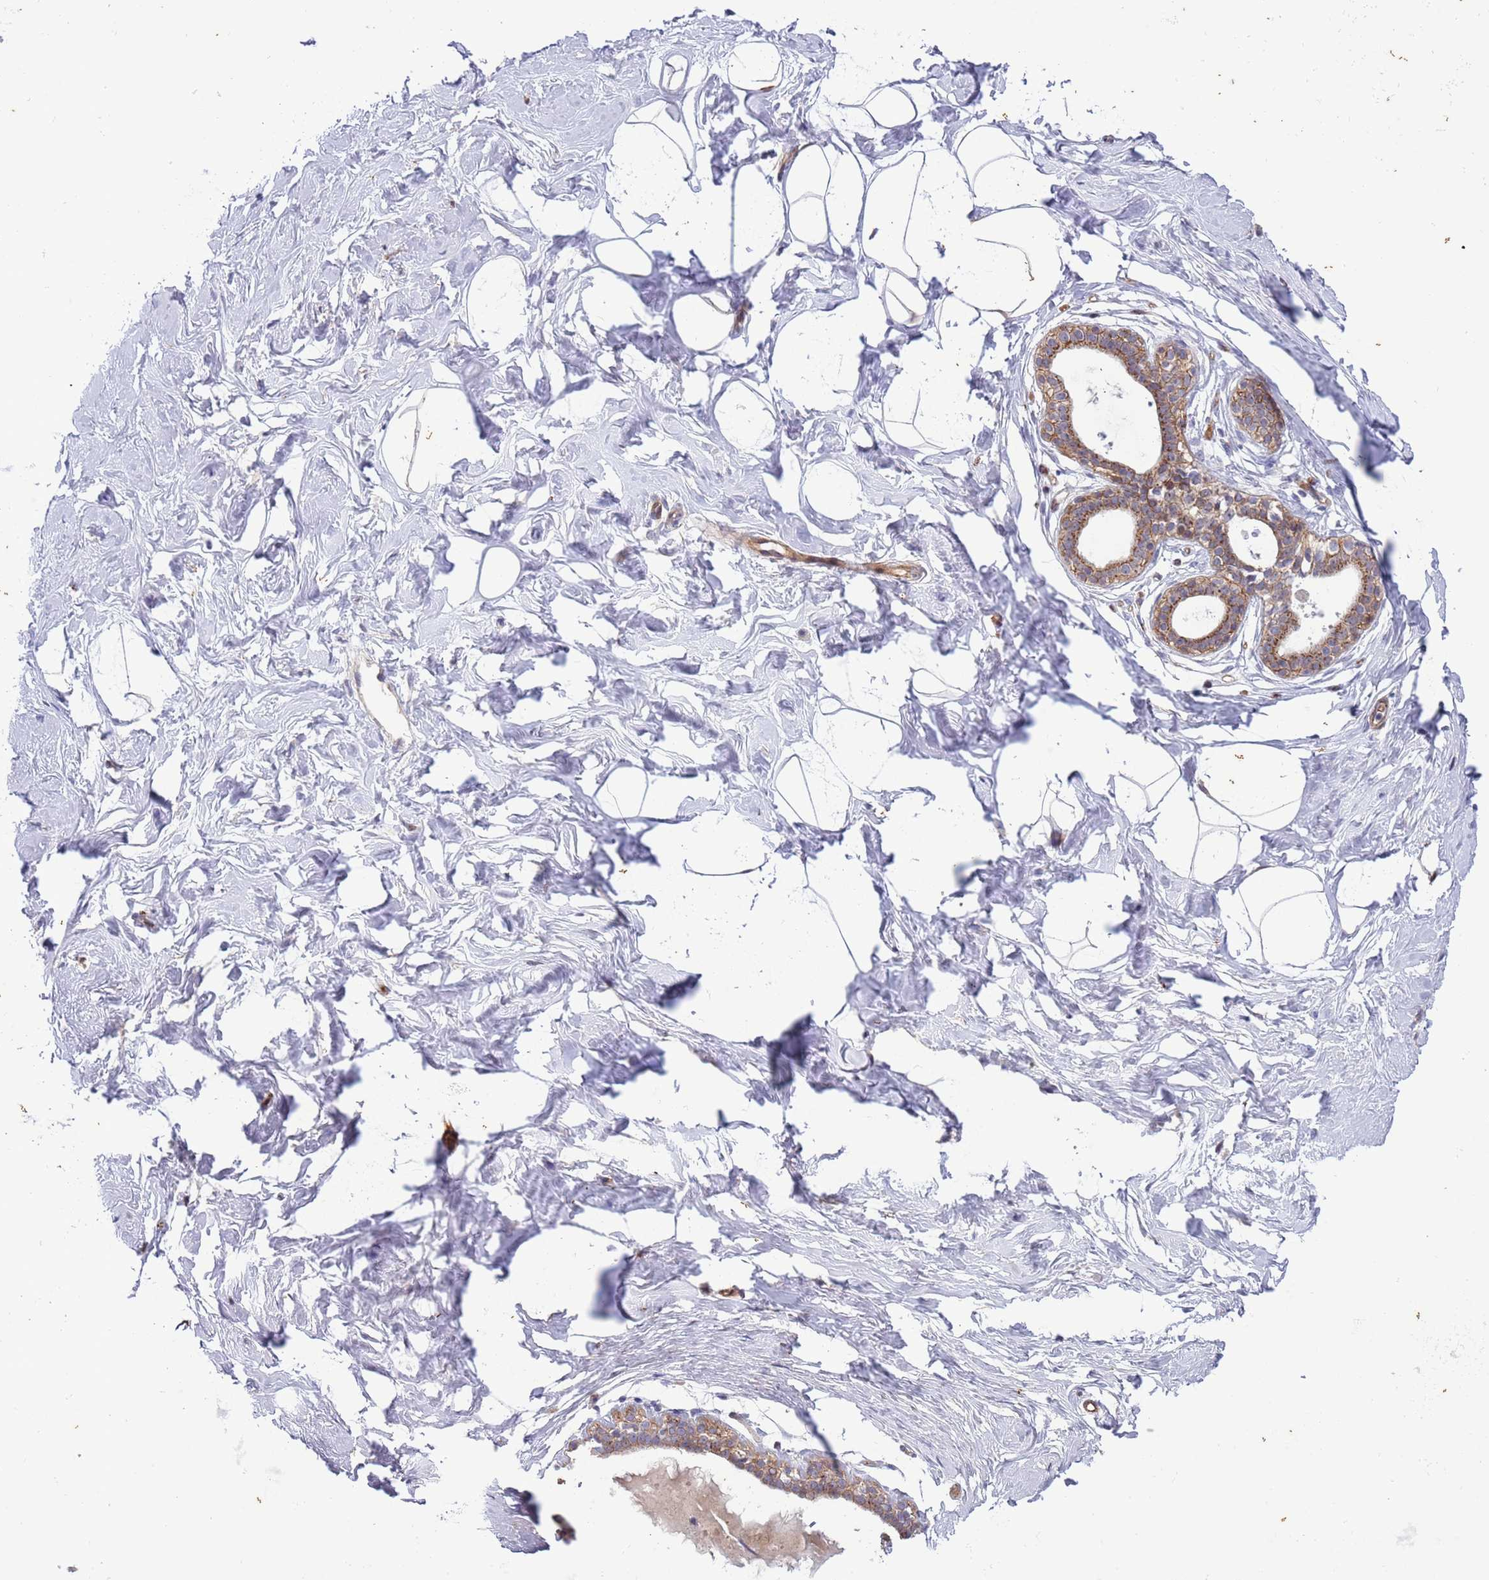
{"staining": {"intensity": "negative", "quantity": "none", "location": "none"}, "tissue": "breast", "cell_type": "Adipocytes", "image_type": "normal", "snomed": [{"axis": "morphology", "description": "Normal tissue, NOS"}, {"axis": "morphology", "description": "Adenoma, NOS"}, {"axis": "topography", "description": "Breast"}], "caption": "The immunohistochemistry micrograph has no significant staining in adipocytes of breast. (DAB (3,3'-diaminobenzidine) IHC with hematoxylin counter stain).", "gene": "ITGB6", "patient": {"sex": "female", "age": 23}}